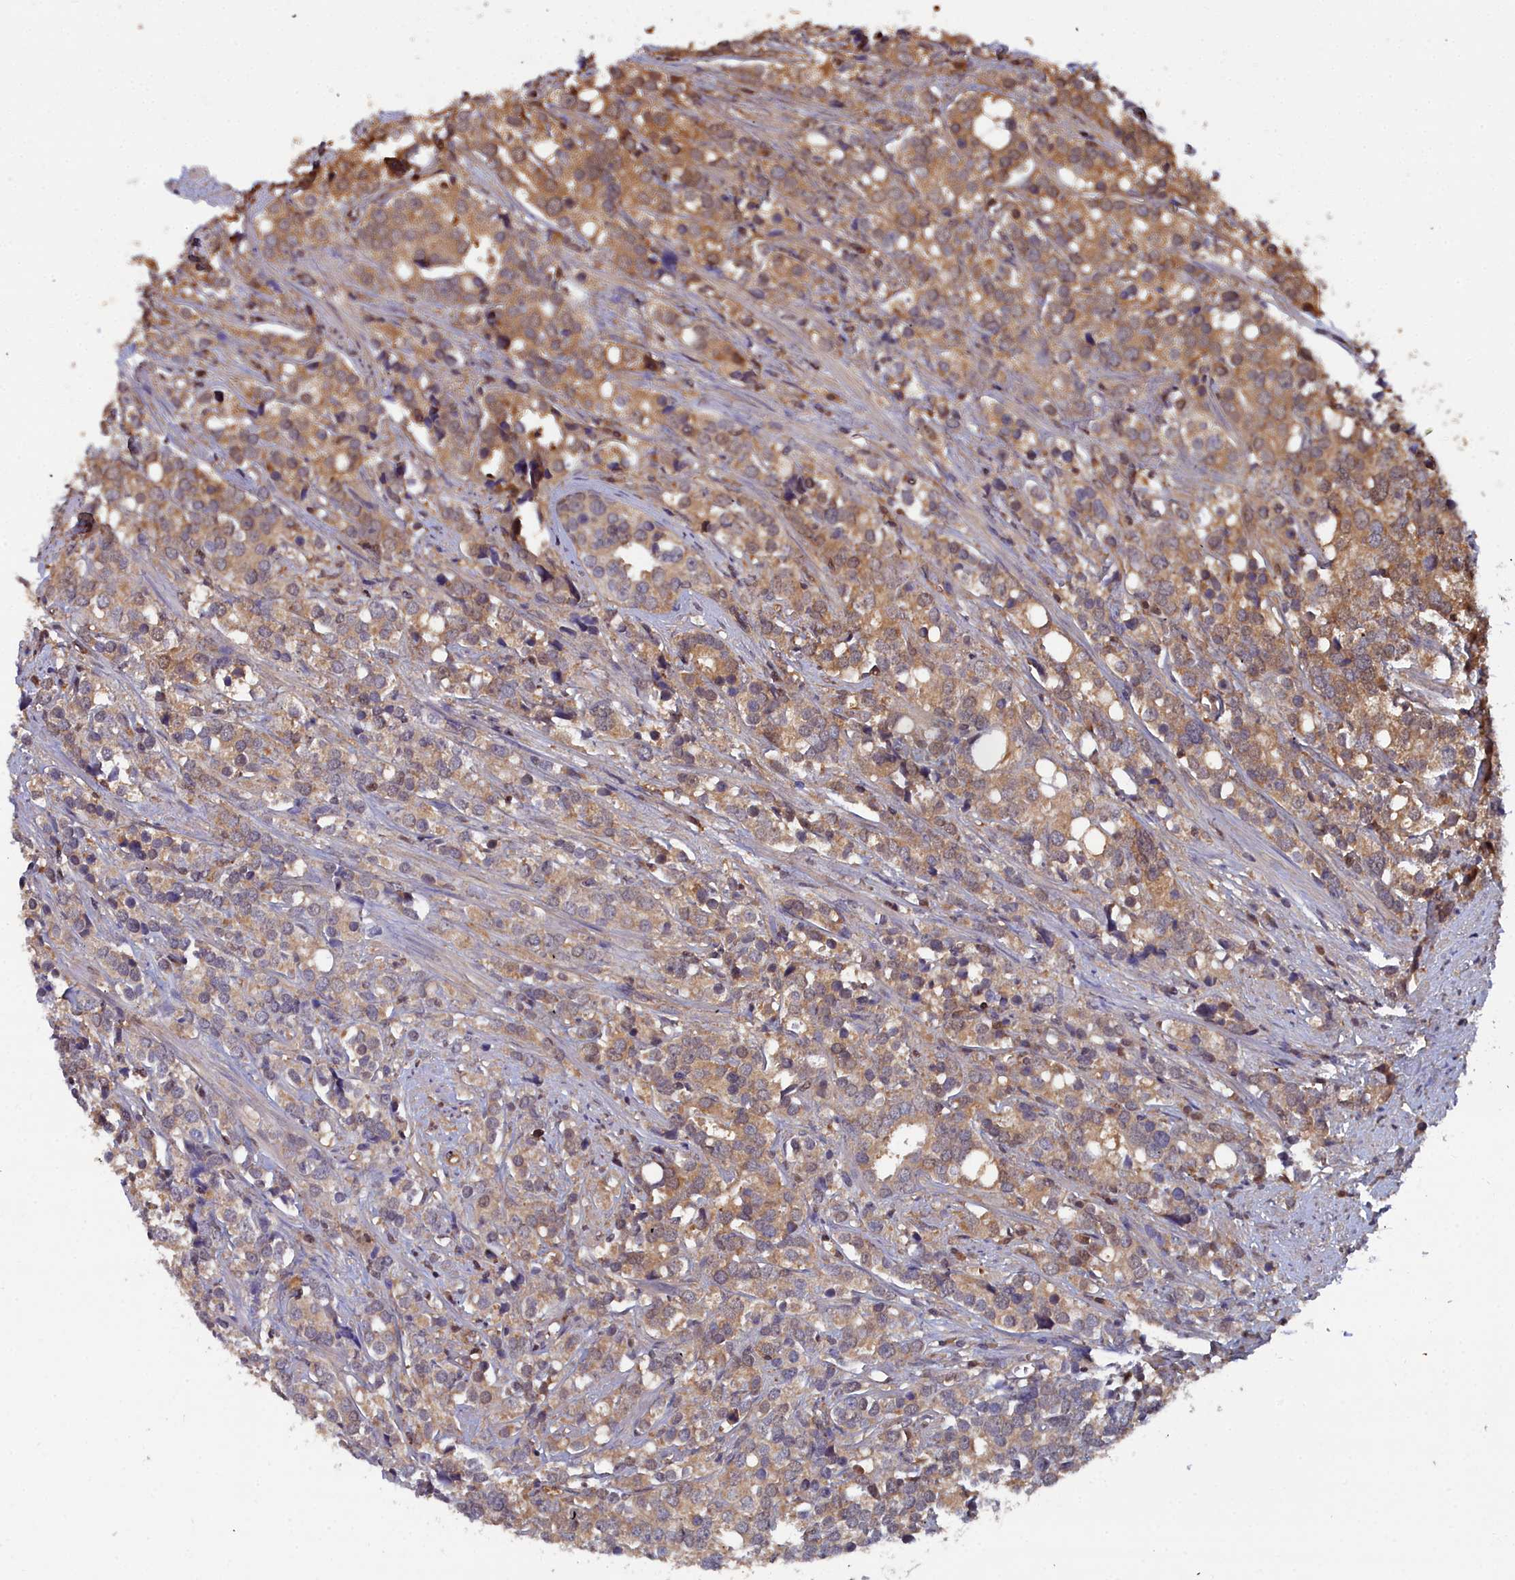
{"staining": {"intensity": "moderate", "quantity": ">75%", "location": "cytoplasmic/membranous"}, "tissue": "prostate cancer", "cell_type": "Tumor cells", "image_type": "cancer", "snomed": [{"axis": "morphology", "description": "Adenocarcinoma, High grade"}, {"axis": "topography", "description": "Prostate"}], "caption": "This image displays adenocarcinoma (high-grade) (prostate) stained with immunohistochemistry to label a protein in brown. The cytoplasmic/membranous of tumor cells show moderate positivity for the protein. Nuclei are counter-stained blue.", "gene": "GFRA2", "patient": {"sex": "male", "age": 71}}